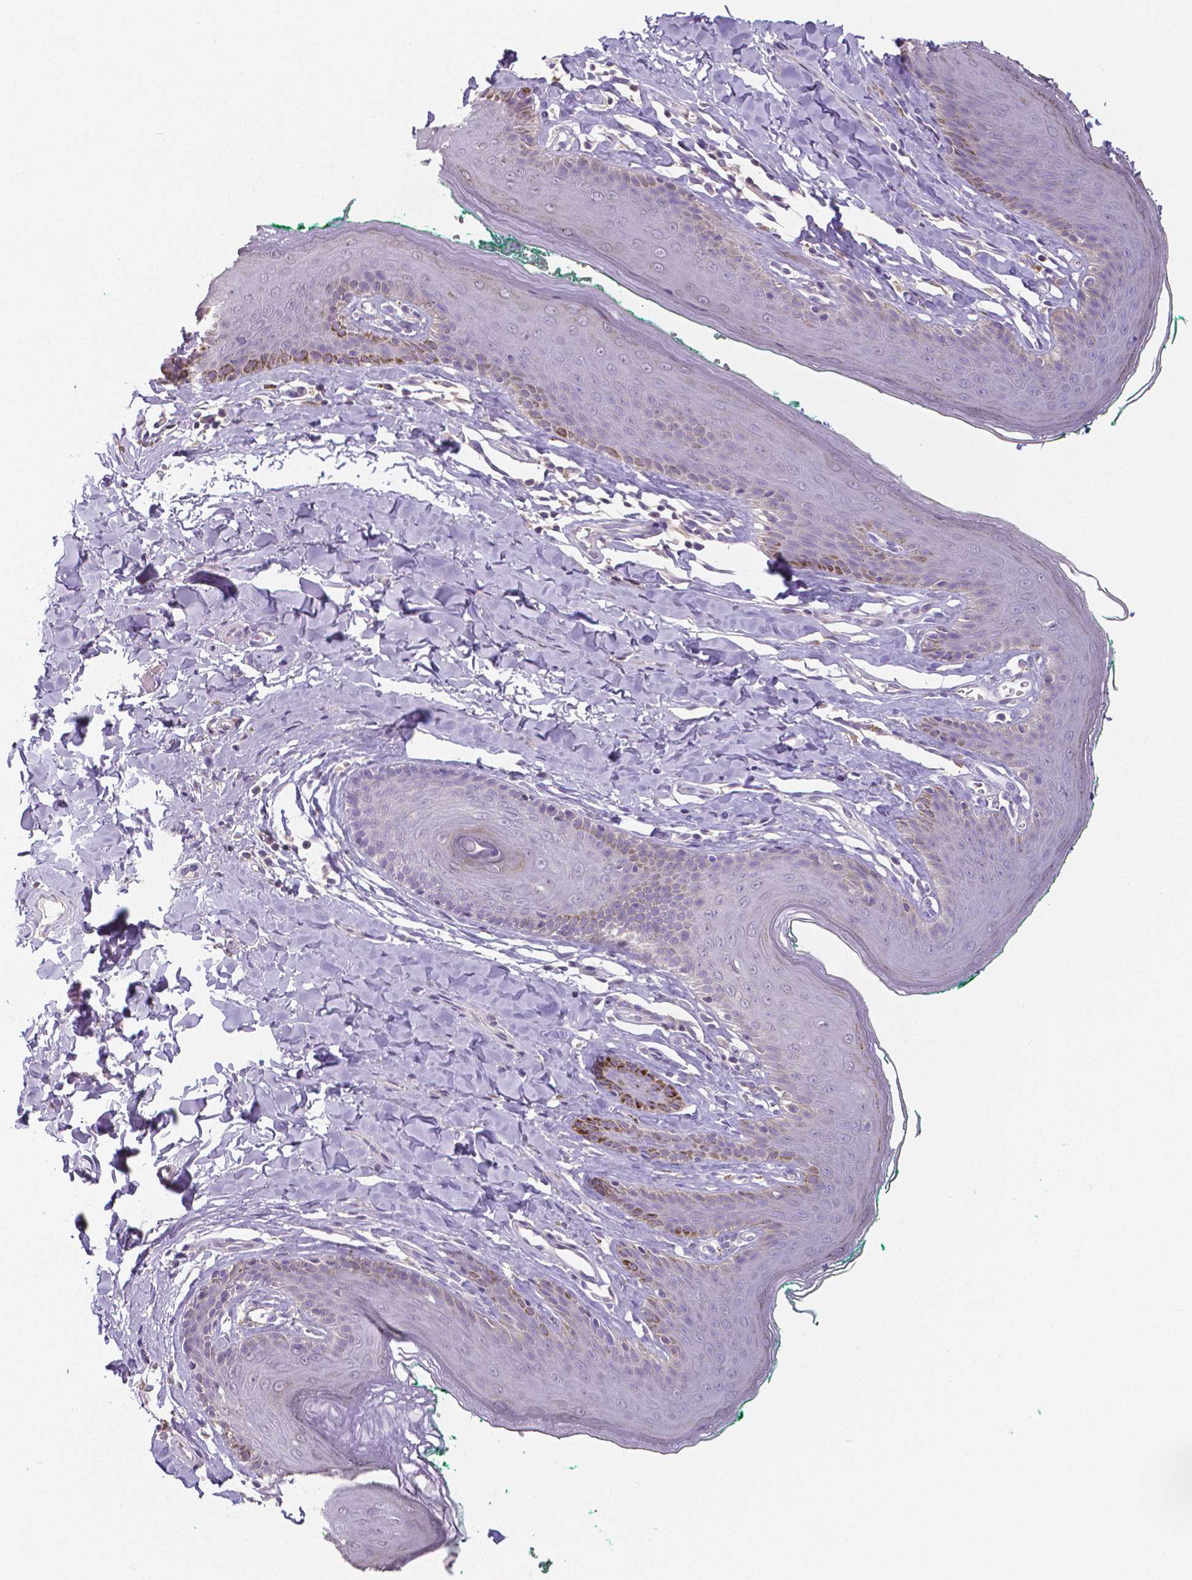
{"staining": {"intensity": "negative", "quantity": "none", "location": "none"}, "tissue": "skin", "cell_type": "Epidermal cells", "image_type": "normal", "snomed": [{"axis": "morphology", "description": "Normal tissue, NOS"}, {"axis": "topography", "description": "Vulva"}, {"axis": "topography", "description": "Peripheral nerve tissue"}], "caption": "This is an immunohistochemistry (IHC) histopathology image of normal skin. There is no expression in epidermal cells.", "gene": "CRMP1", "patient": {"sex": "female", "age": 66}}